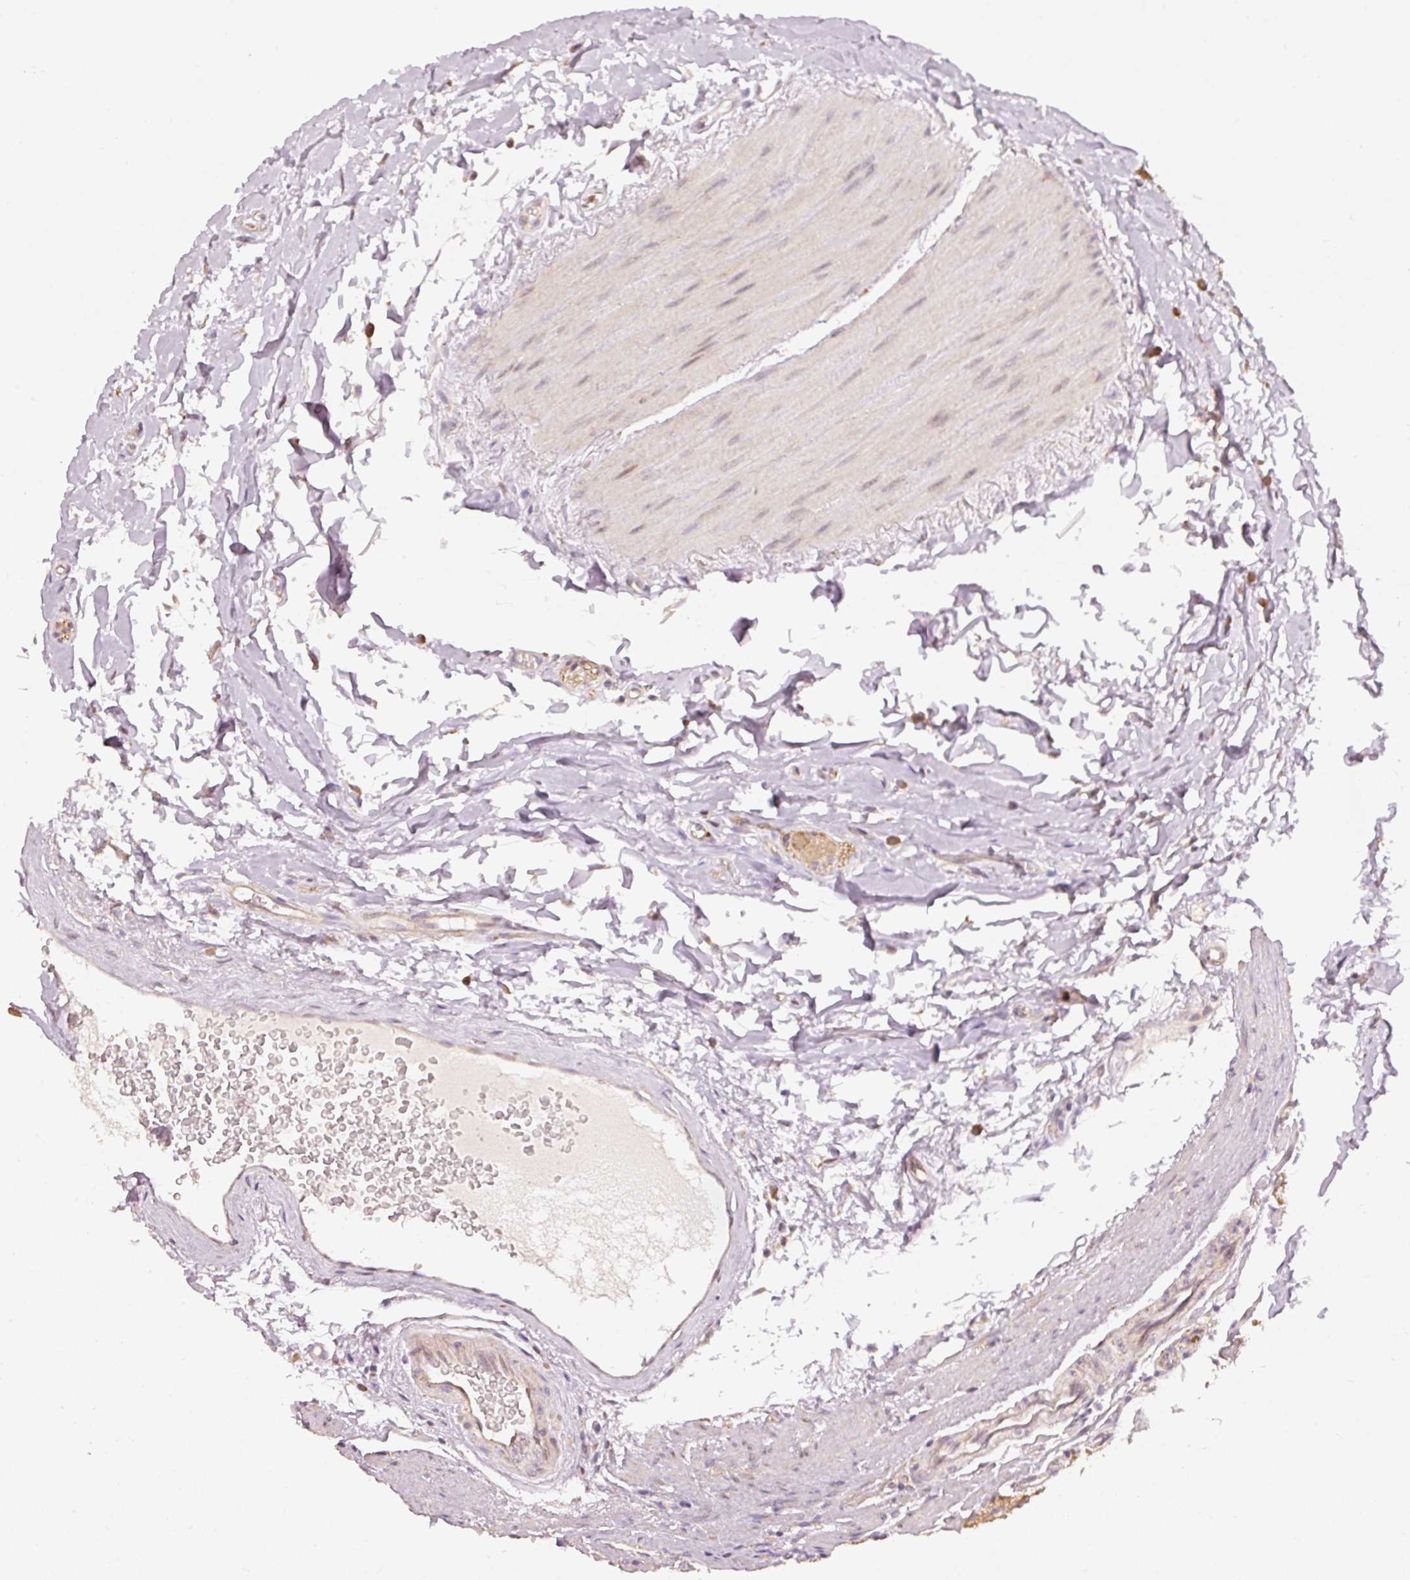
{"staining": {"intensity": "moderate", "quantity": ">75%", "location": "cytoplasmic/membranous"}, "tissue": "stomach", "cell_type": "Glandular cells", "image_type": "normal", "snomed": [{"axis": "morphology", "description": "Normal tissue, NOS"}, {"axis": "topography", "description": "Stomach, lower"}], "caption": "Glandular cells display medium levels of moderate cytoplasmic/membranous positivity in about >75% of cells in normal stomach. (DAB (3,3'-diaminobenzidine) IHC, brown staining for protein, blue staining for nuclei).", "gene": "MTHFD1L", "patient": {"sex": "male", "age": 67}}